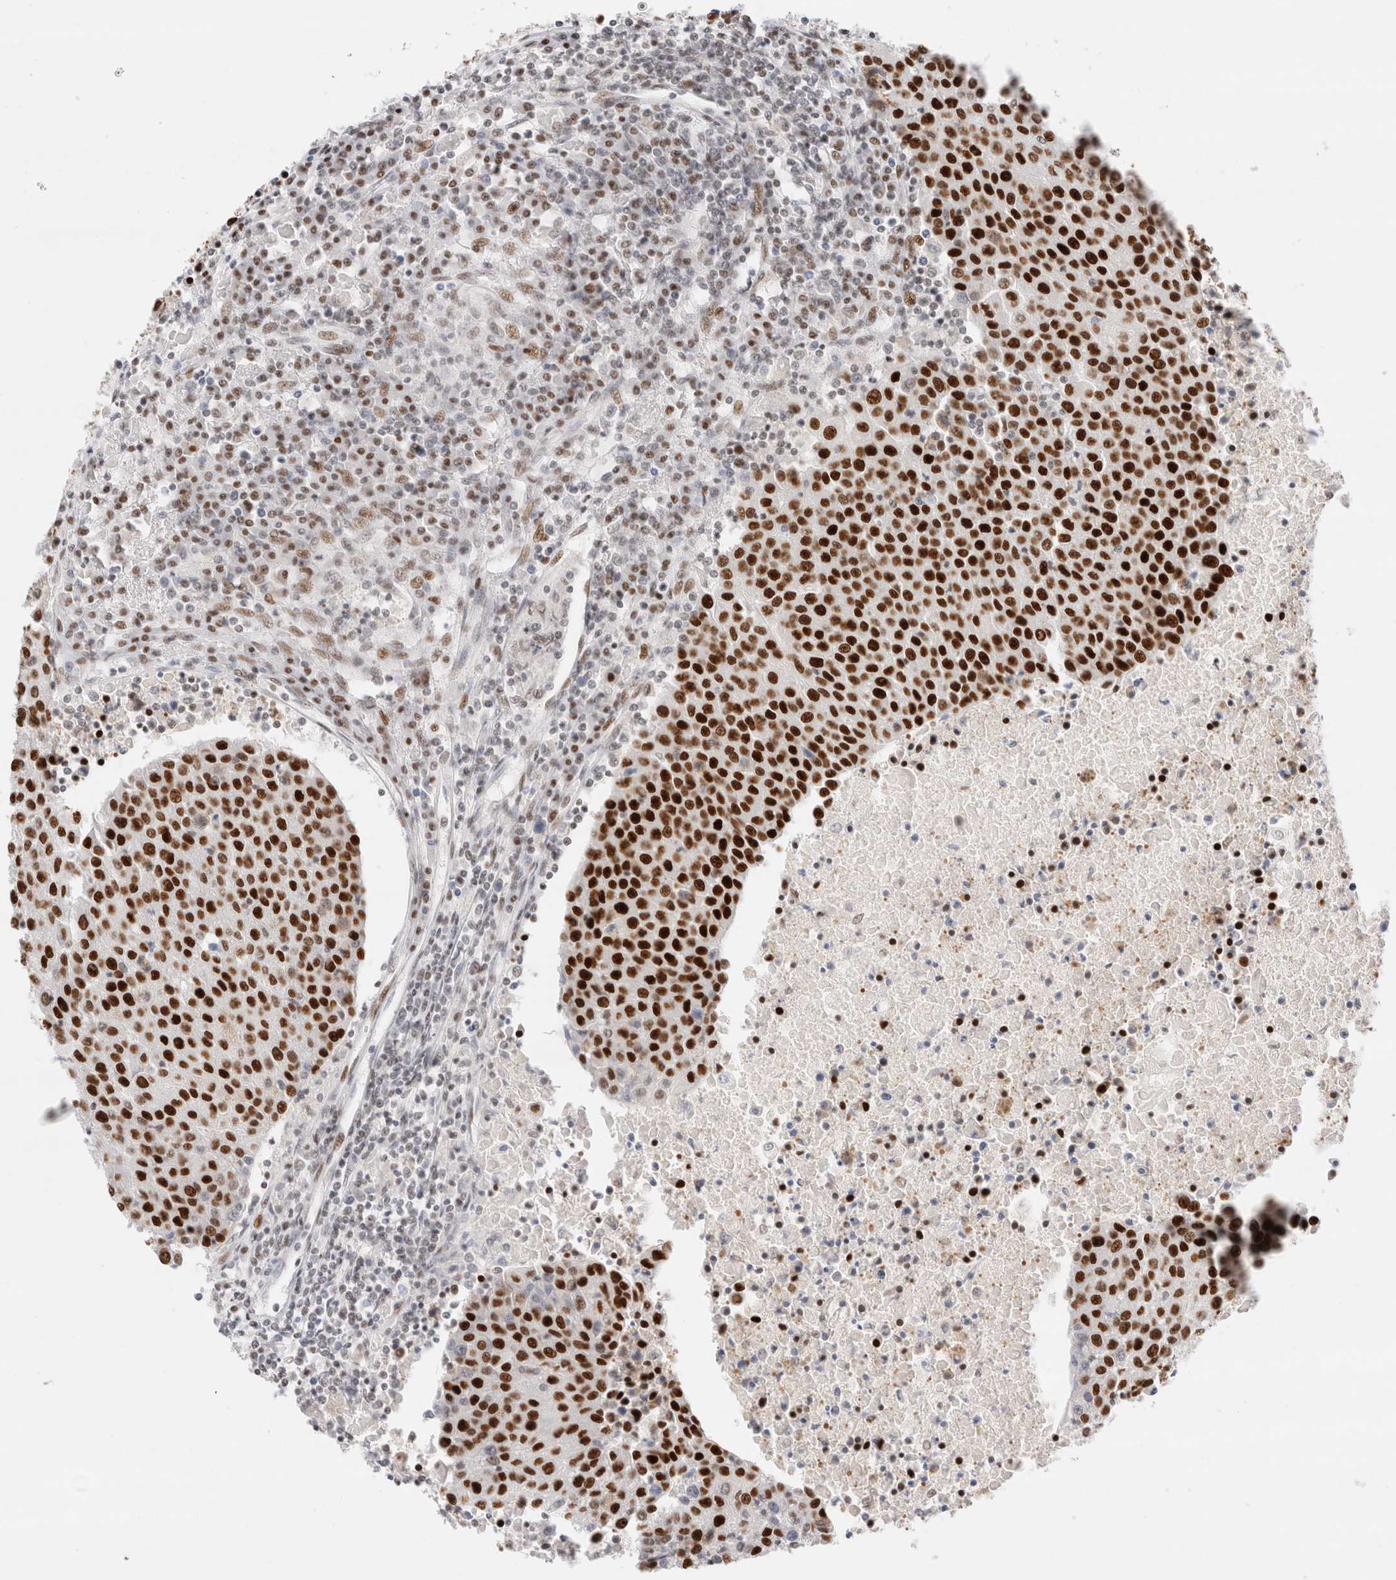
{"staining": {"intensity": "strong", "quantity": ">75%", "location": "nuclear"}, "tissue": "urothelial cancer", "cell_type": "Tumor cells", "image_type": "cancer", "snomed": [{"axis": "morphology", "description": "Urothelial carcinoma, High grade"}, {"axis": "topography", "description": "Urinary bladder"}], "caption": "Immunohistochemical staining of urothelial carcinoma (high-grade) shows strong nuclear protein staining in about >75% of tumor cells.", "gene": "ZNF282", "patient": {"sex": "female", "age": 85}}